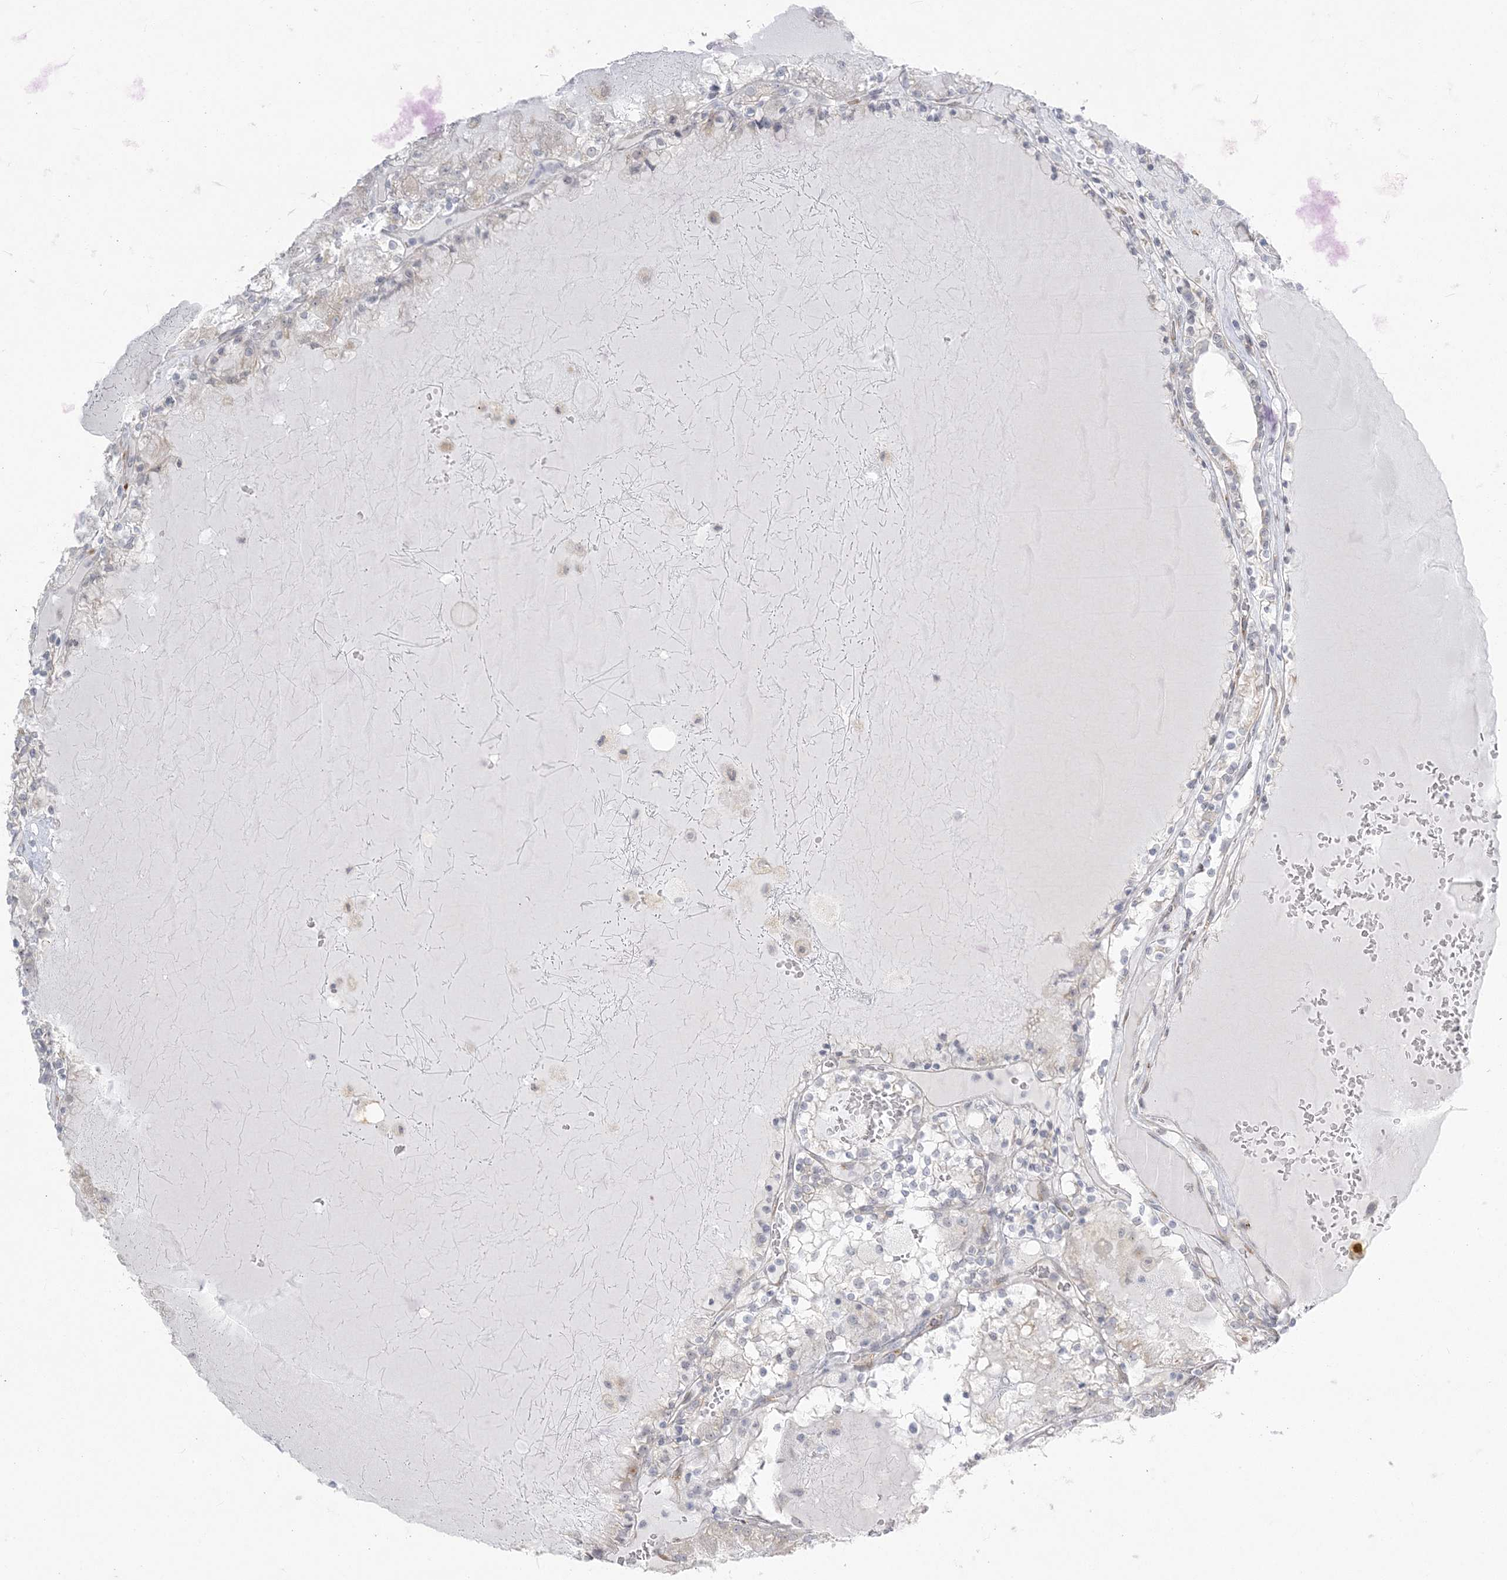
{"staining": {"intensity": "negative", "quantity": "none", "location": "none"}, "tissue": "renal cancer", "cell_type": "Tumor cells", "image_type": "cancer", "snomed": [{"axis": "morphology", "description": "Adenocarcinoma, NOS"}, {"axis": "topography", "description": "Kidney"}], "caption": "Micrograph shows no significant protein staining in tumor cells of renal cancer (adenocarcinoma). (DAB immunohistochemistry, high magnification).", "gene": "ZC3H6", "patient": {"sex": "female", "age": 56}}